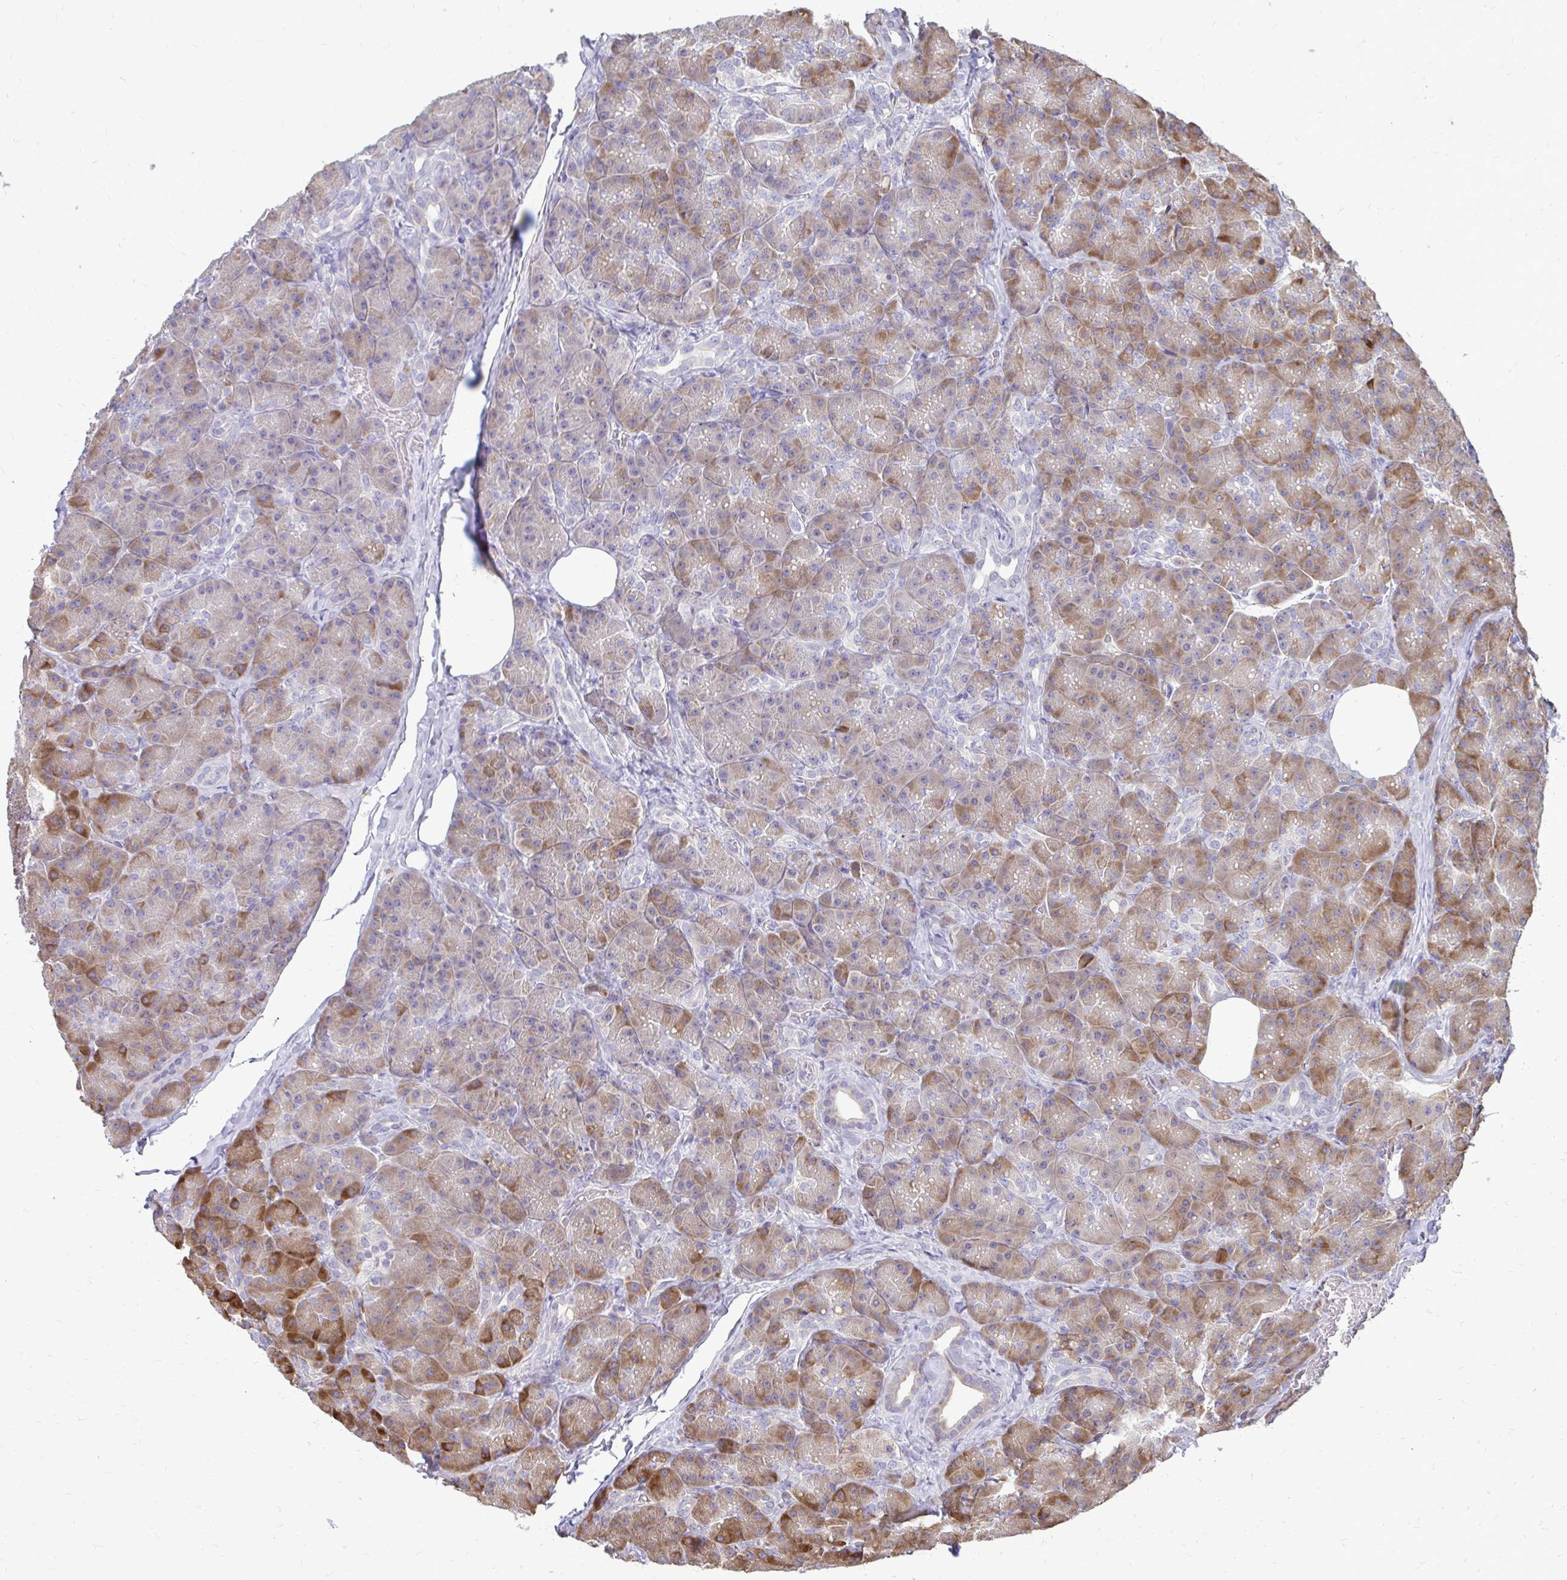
{"staining": {"intensity": "moderate", "quantity": "25%-75%", "location": "cytoplasmic/membranous"}, "tissue": "pancreas", "cell_type": "Exocrine glandular cells", "image_type": "normal", "snomed": [{"axis": "morphology", "description": "Normal tissue, NOS"}, {"axis": "topography", "description": "Pancreas"}], "caption": "This histopathology image exhibits normal pancreas stained with IHC to label a protein in brown. The cytoplasmic/membranous of exocrine glandular cells show moderate positivity for the protein. Nuclei are counter-stained blue.", "gene": "RPS3", "patient": {"sex": "male", "age": 57}}